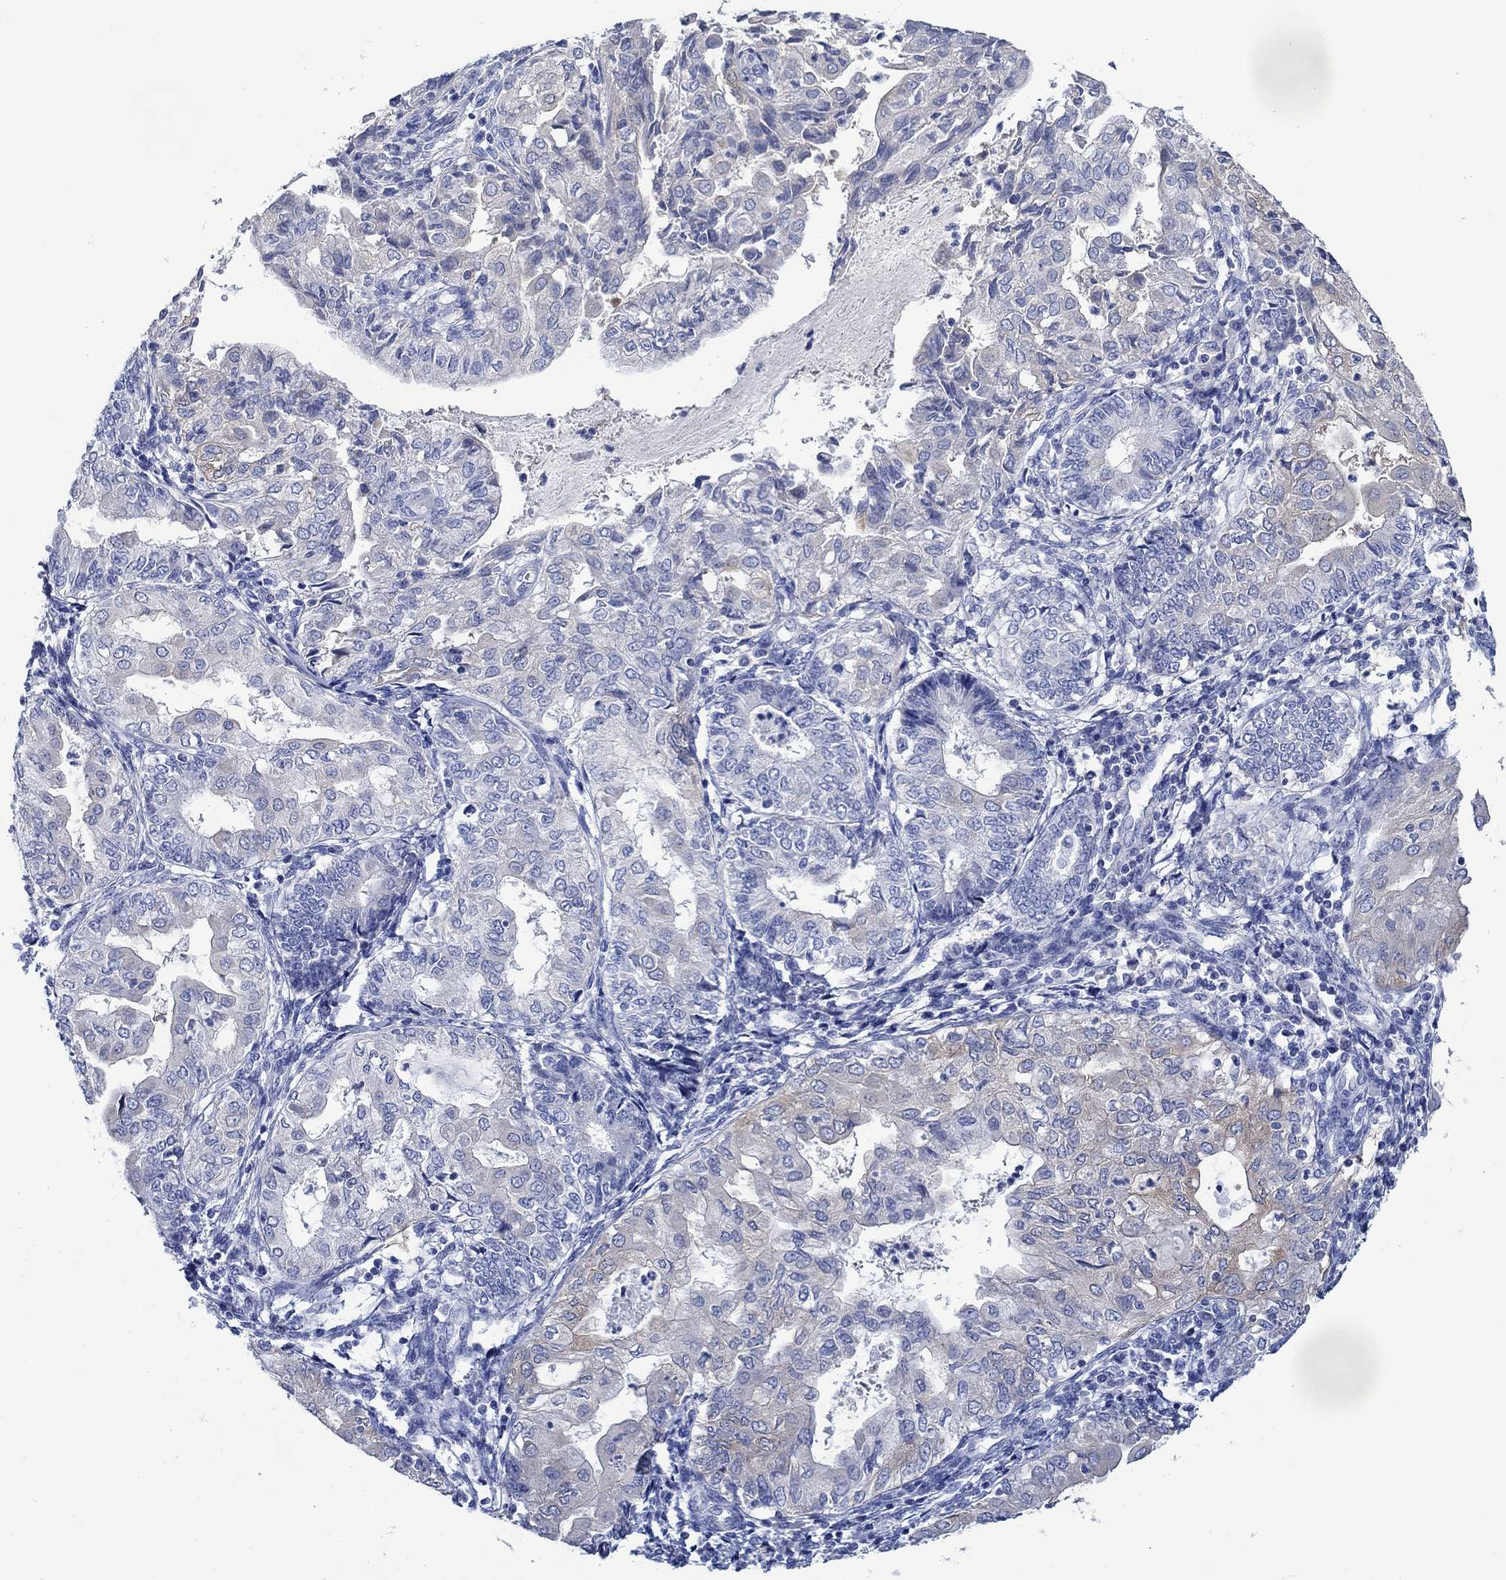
{"staining": {"intensity": "weak", "quantity": "<25%", "location": "cytoplasmic/membranous"}, "tissue": "endometrial cancer", "cell_type": "Tumor cells", "image_type": "cancer", "snomed": [{"axis": "morphology", "description": "Adenocarcinoma, NOS"}, {"axis": "topography", "description": "Endometrium"}], "caption": "The histopathology image shows no significant positivity in tumor cells of endometrial cancer. (DAB (3,3'-diaminobenzidine) IHC with hematoxylin counter stain).", "gene": "TRIM16", "patient": {"sex": "female", "age": 68}}